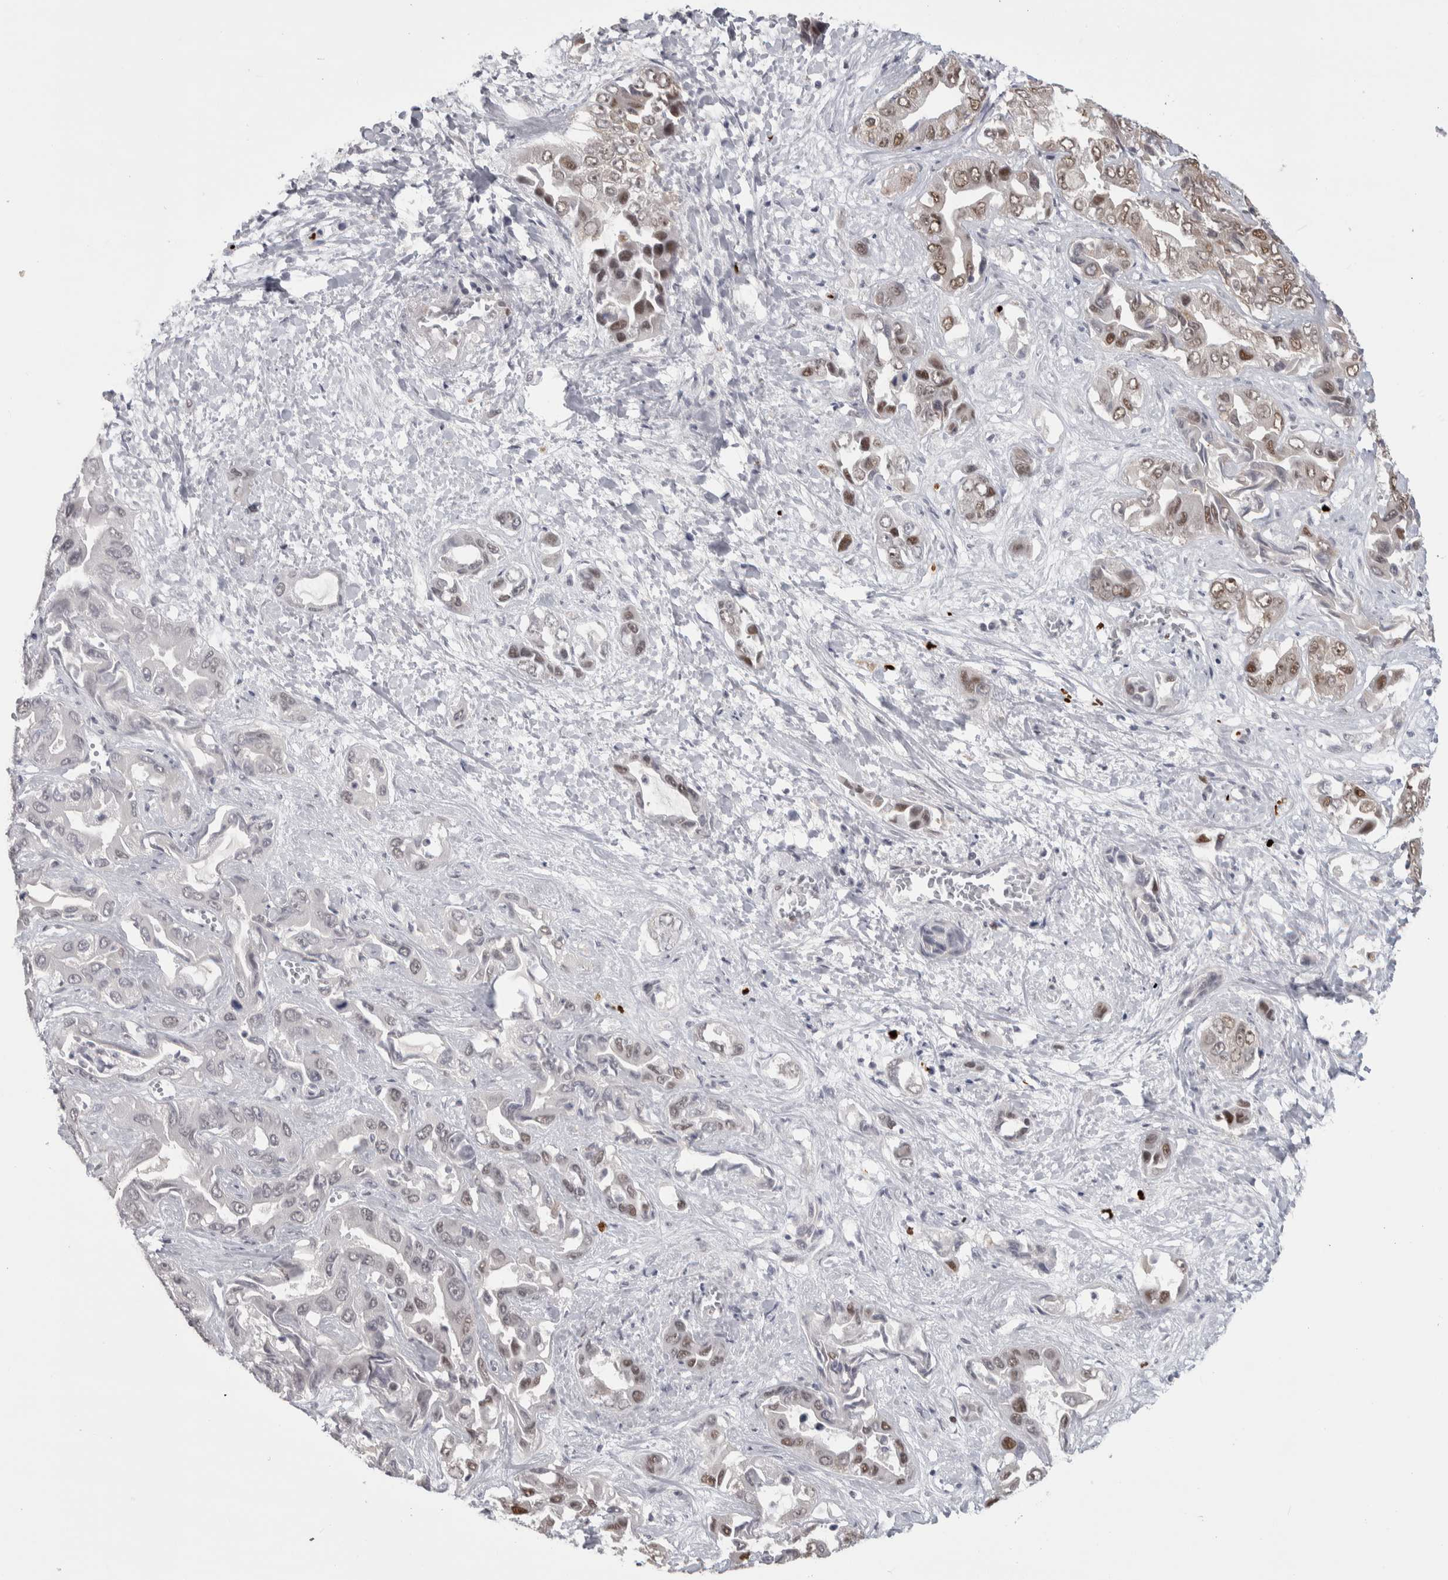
{"staining": {"intensity": "moderate", "quantity": "<25%", "location": "nuclear"}, "tissue": "liver cancer", "cell_type": "Tumor cells", "image_type": "cancer", "snomed": [{"axis": "morphology", "description": "Cholangiocarcinoma"}, {"axis": "topography", "description": "Liver"}], "caption": "A low amount of moderate nuclear expression is appreciated in about <25% of tumor cells in liver cholangiocarcinoma tissue. Ihc stains the protein in brown and the nuclei are stained blue.", "gene": "HEXIM2", "patient": {"sex": "female", "age": 52}}